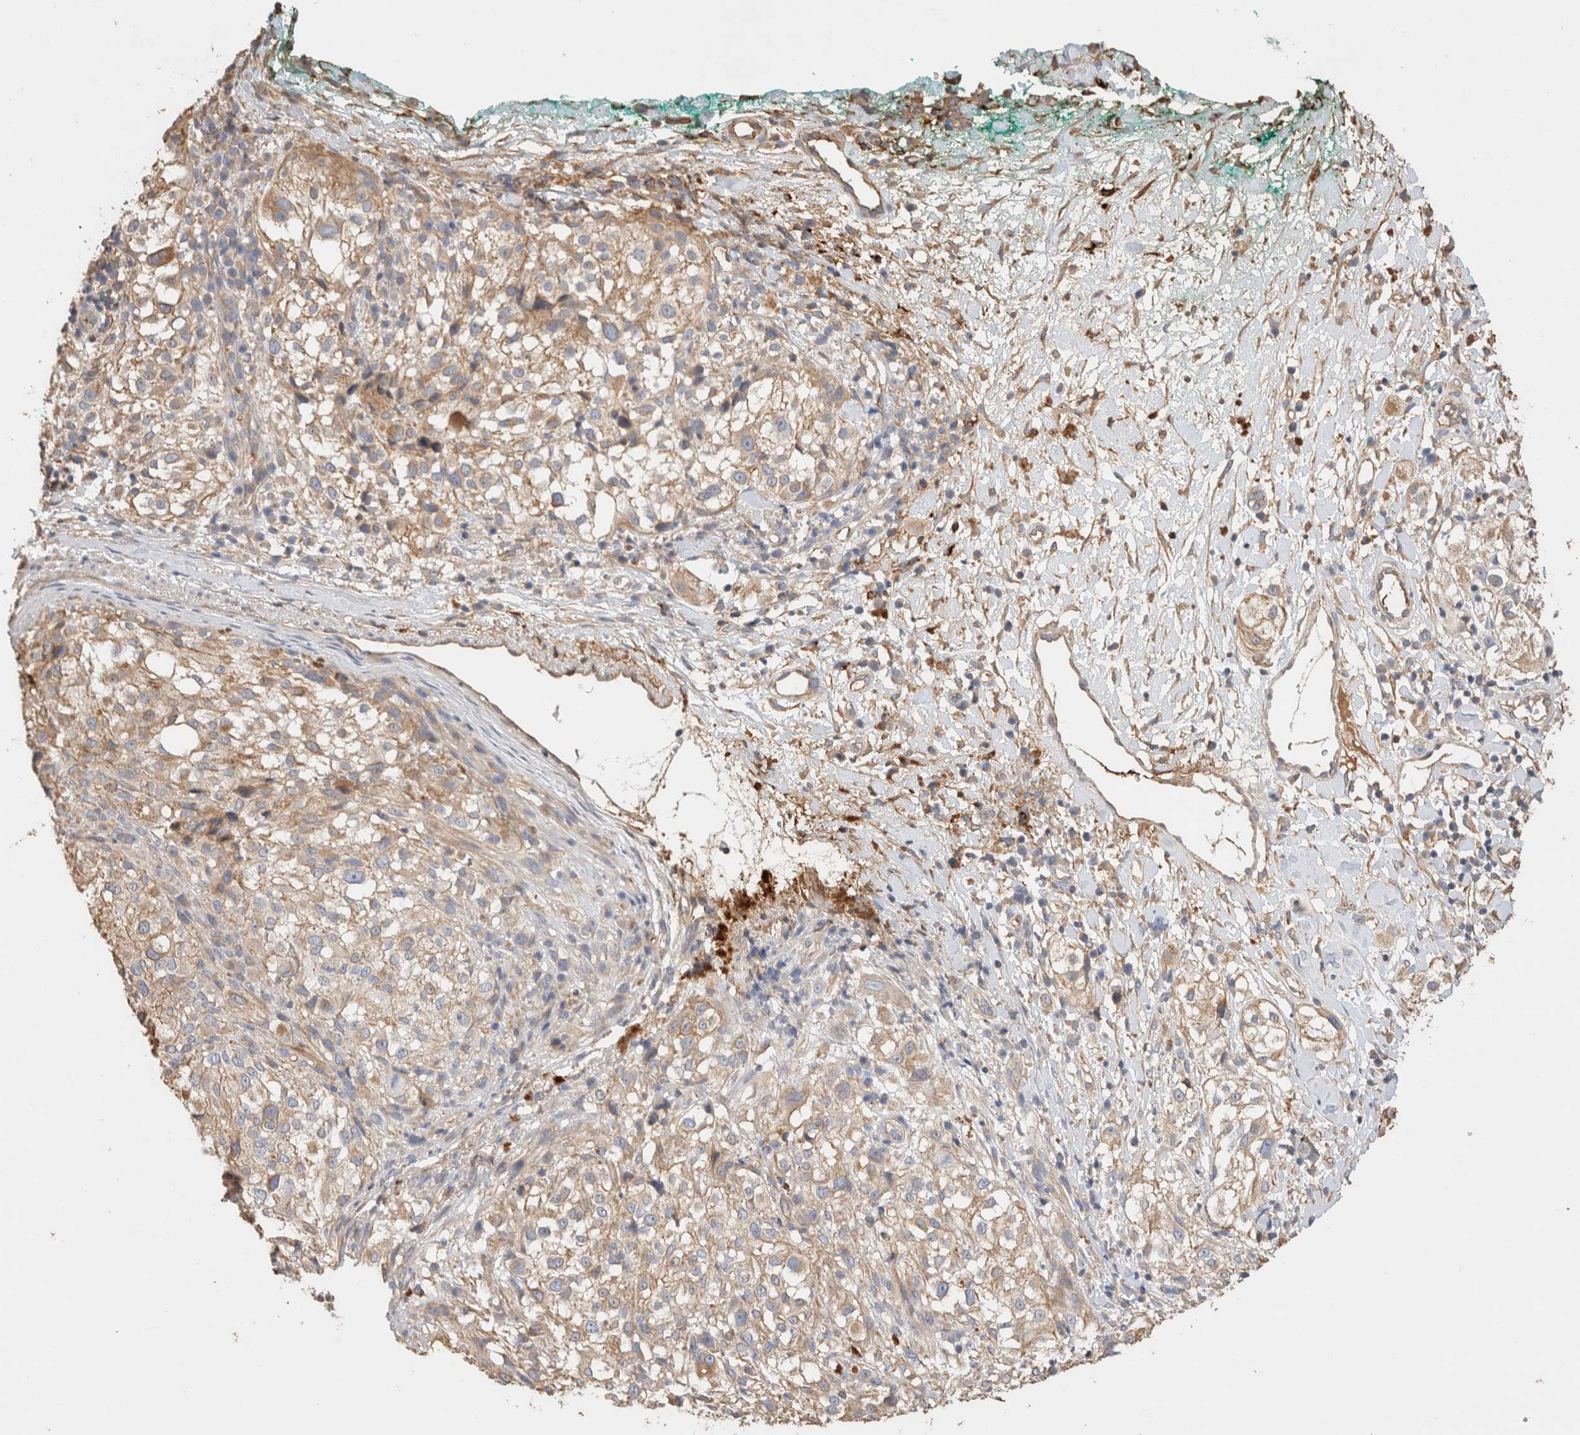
{"staining": {"intensity": "weak", "quantity": ">75%", "location": "cytoplasmic/membranous"}, "tissue": "melanoma", "cell_type": "Tumor cells", "image_type": "cancer", "snomed": [{"axis": "morphology", "description": "Necrosis, NOS"}, {"axis": "morphology", "description": "Malignant melanoma, NOS"}, {"axis": "topography", "description": "Skin"}], "caption": "Protein staining shows weak cytoplasmic/membranous positivity in about >75% of tumor cells in melanoma.", "gene": "PROS1", "patient": {"sex": "female", "age": 87}}